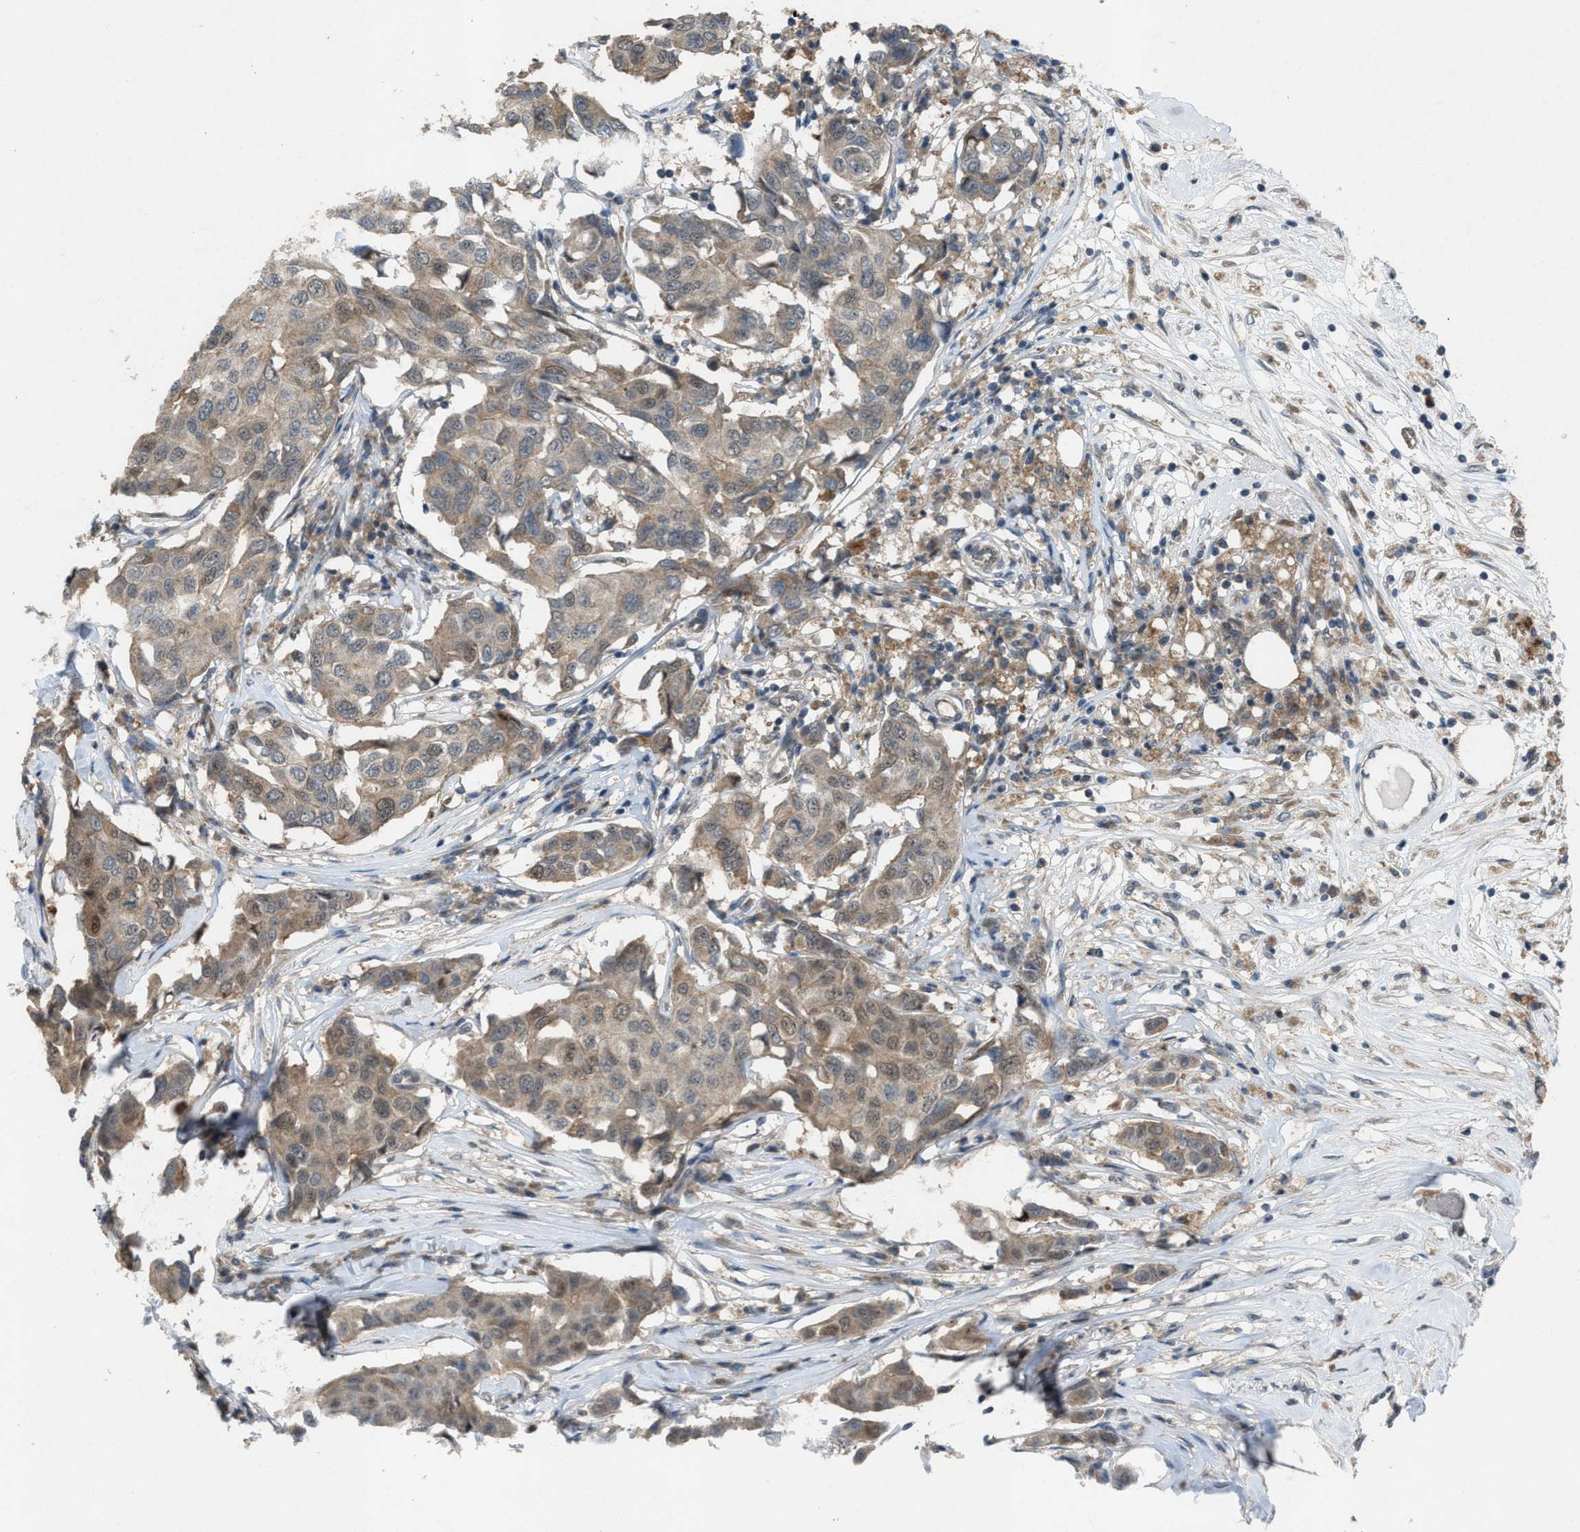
{"staining": {"intensity": "weak", "quantity": ">75%", "location": "cytoplasmic/membranous"}, "tissue": "breast cancer", "cell_type": "Tumor cells", "image_type": "cancer", "snomed": [{"axis": "morphology", "description": "Duct carcinoma"}, {"axis": "topography", "description": "Breast"}], "caption": "Protein staining shows weak cytoplasmic/membranous expression in about >75% of tumor cells in breast cancer.", "gene": "PLAA", "patient": {"sex": "female", "age": 80}}